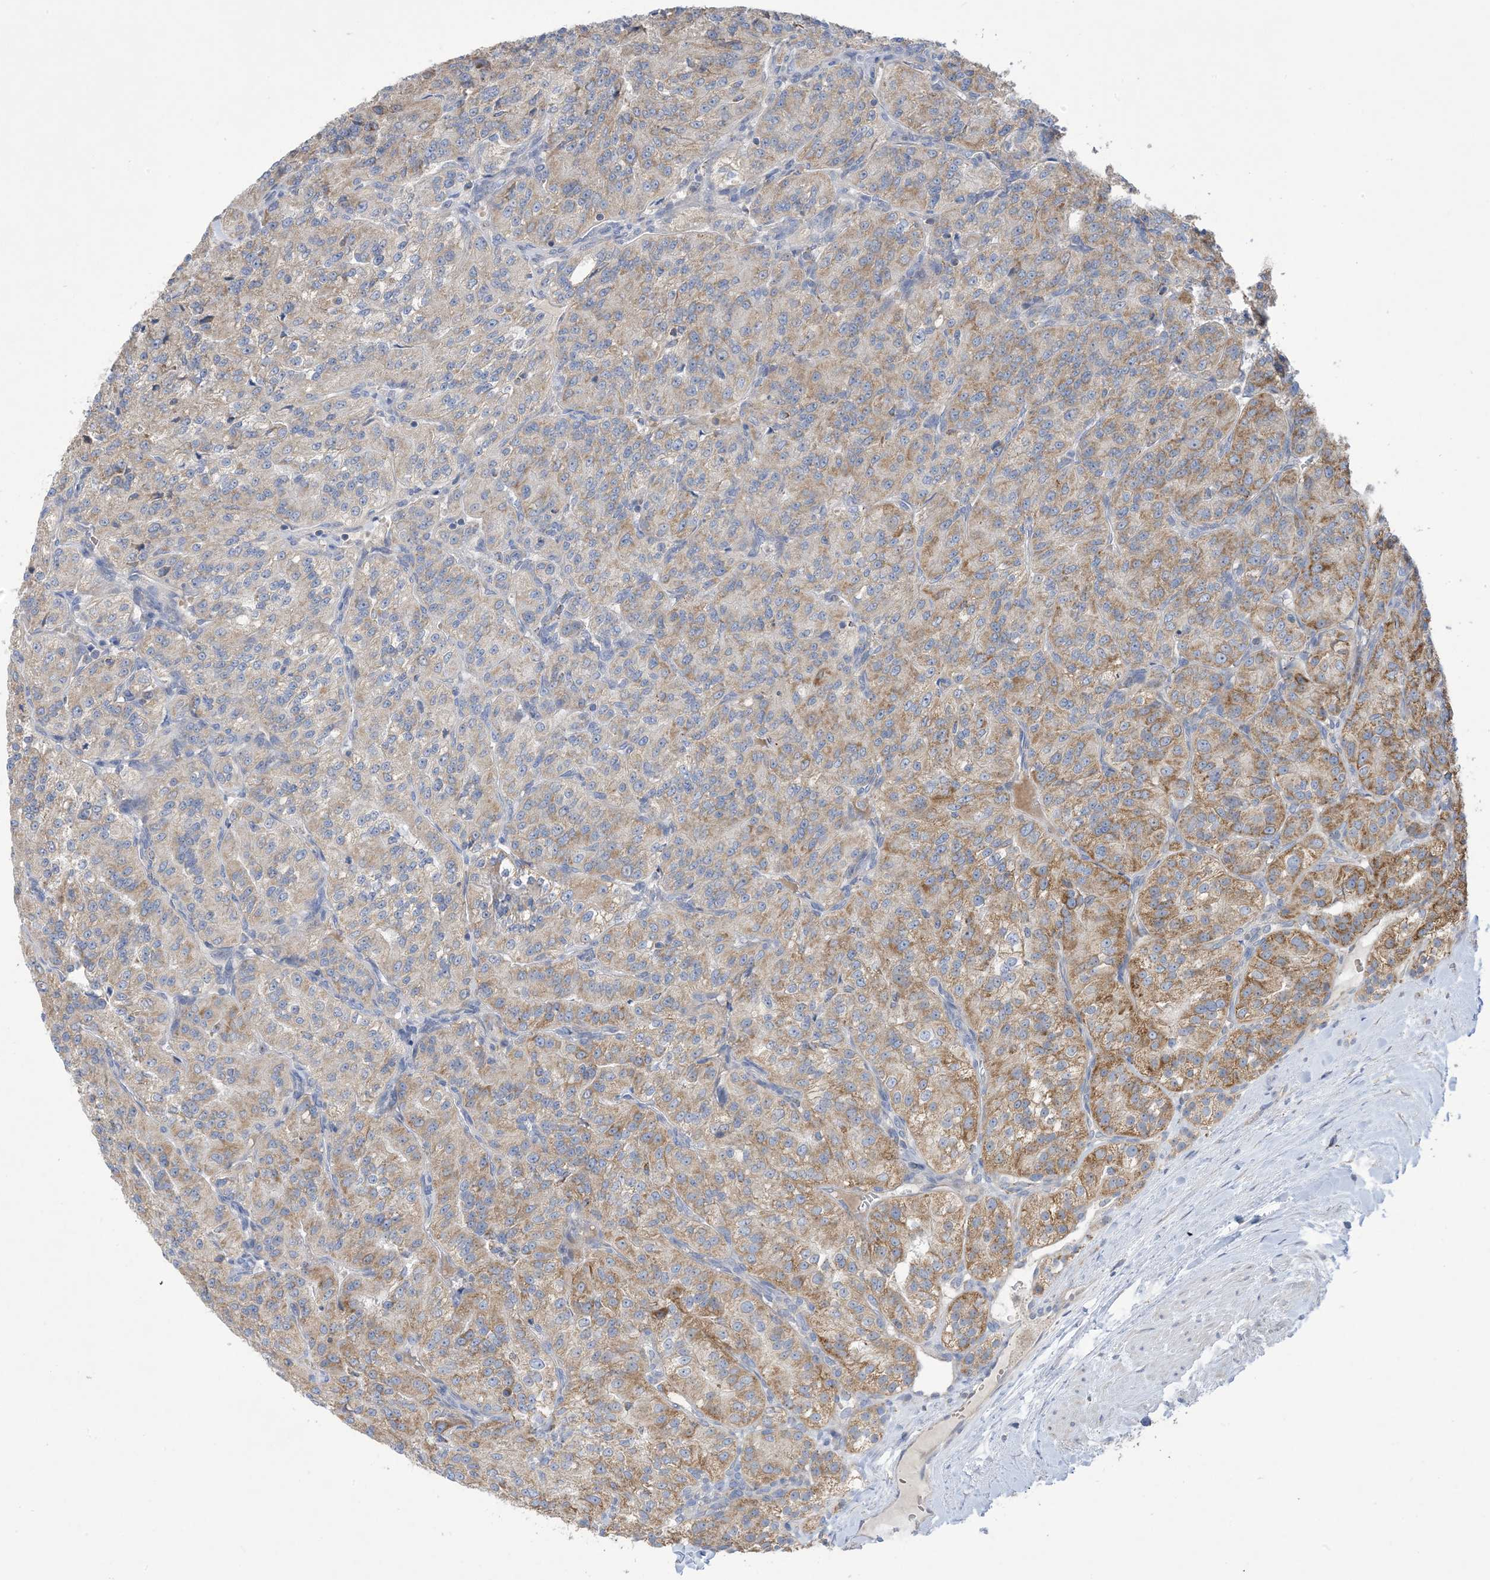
{"staining": {"intensity": "moderate", "quantity": "25%-75%", "location": "cytoplasmic/membranous"}, "tissue": "renal cancer", "cell_type": "Tumor cells", "image_type": "cancer", "snomed": [{"axis": "morphology", "description": "Adenocarcinoma, NOS"}, {"axis": "topography", "description": "Kidney"}], "caption": "Immunohistochemistry of human renal cancer reveals medium levels of moderate cytoplasmic/membranous expression in about 25%-75% of tumor cells. (DAB (3,3'-diaminobenzidine) IHC with brightfield microscopy, high magnification).", "gene": "CLEC16A", "patient": {"sex": "female", "age": 63}}